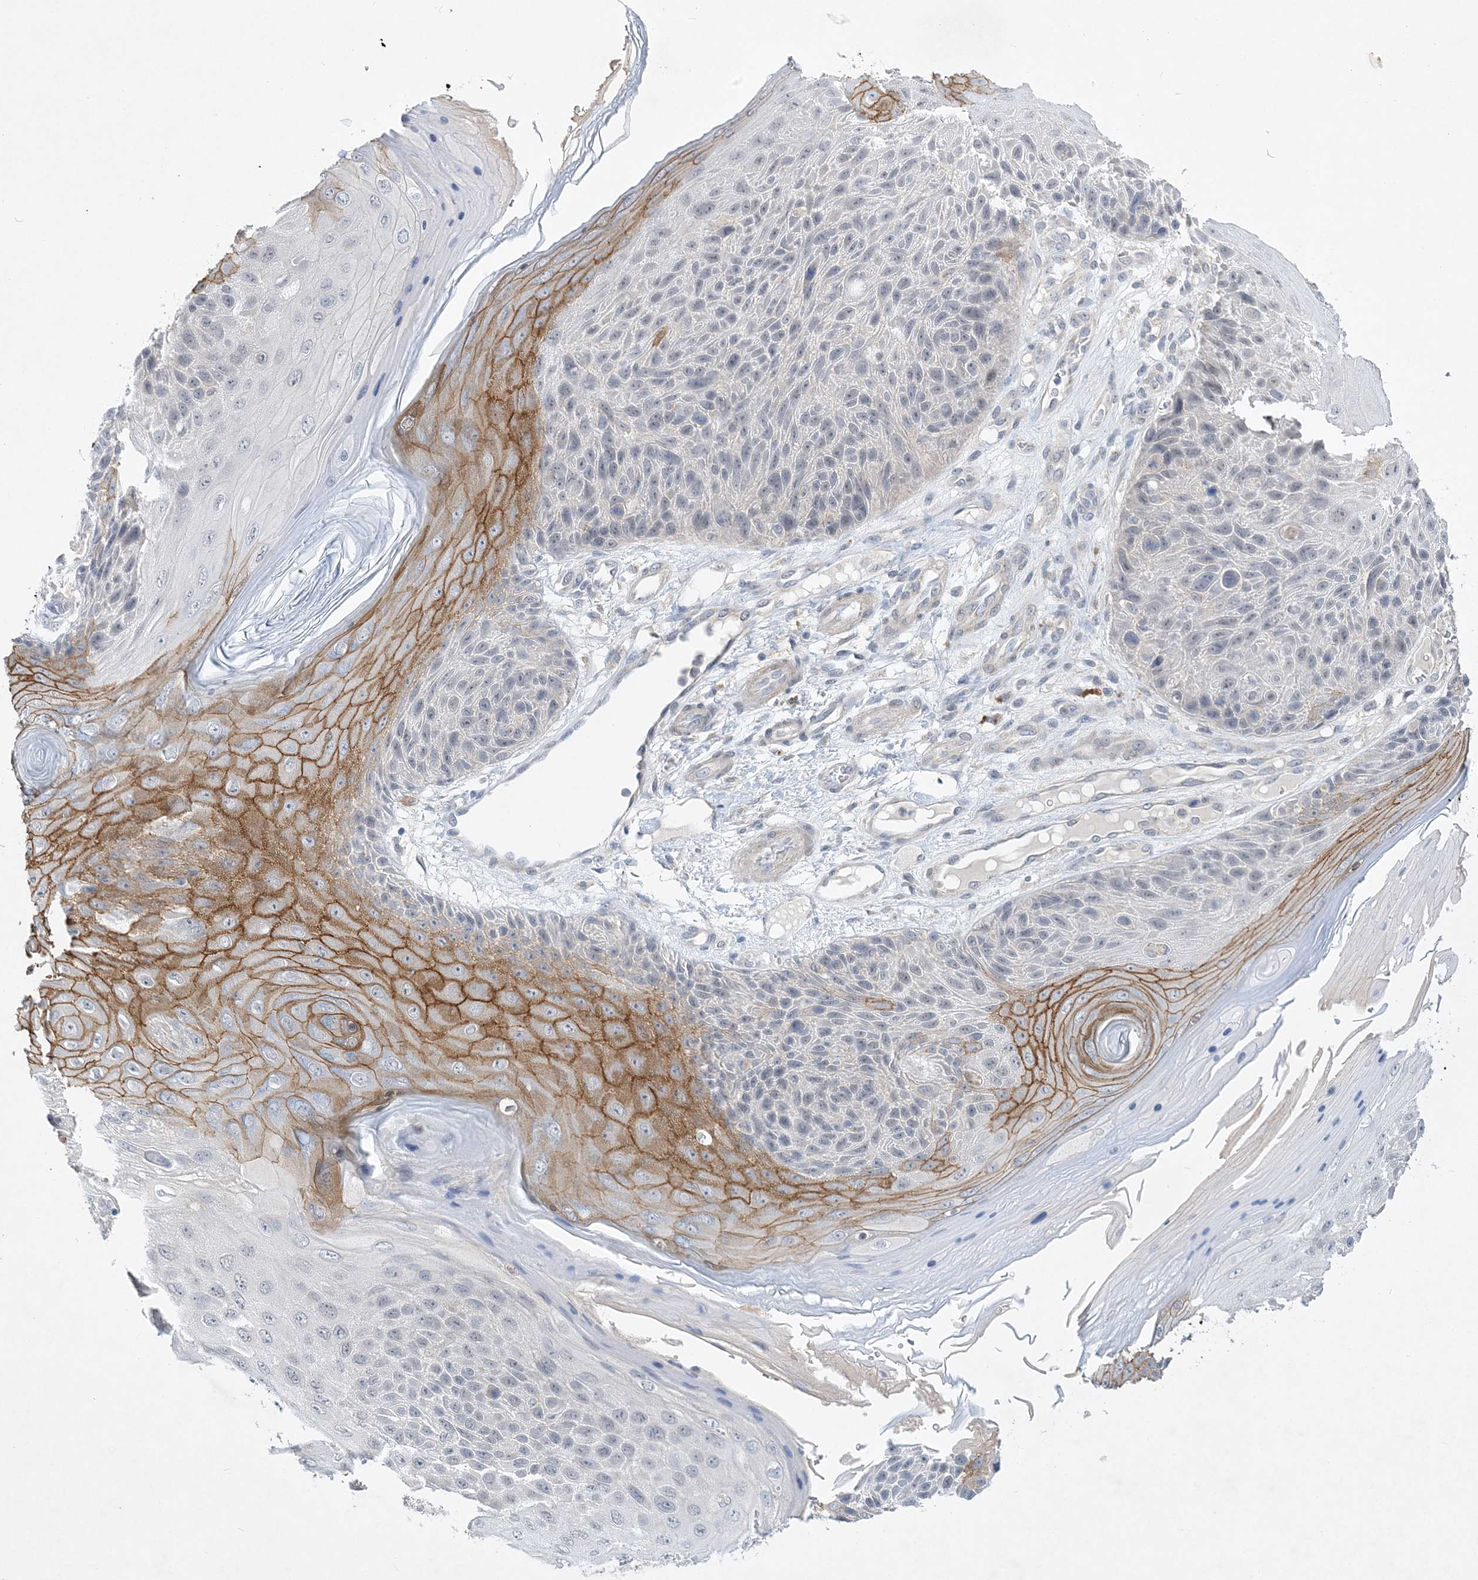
{"staining": {"intensity": "moderate", "quantity": "<25%", "location": "cytoplasmic/membranous"}, "tissue": "skin cancer", "cell_type": "Tumor cells", "image_type": "cancer", "snomed": [{"axis": "morphology", "description": "Squamous cell carcinoma, NOS"}, {"axis": "topography", "description": "Skin"}], "caption": "Immunohistochemical staining of human skin cancer demonstrates moderate cytoplasmic/membranous protein positivity in approximately <25% of tumor cells. (DAB IHC with brightfield microscopy, high magnification).", "gene": "ANKRD35", "patient": {"sex": "female", "age": 88}}